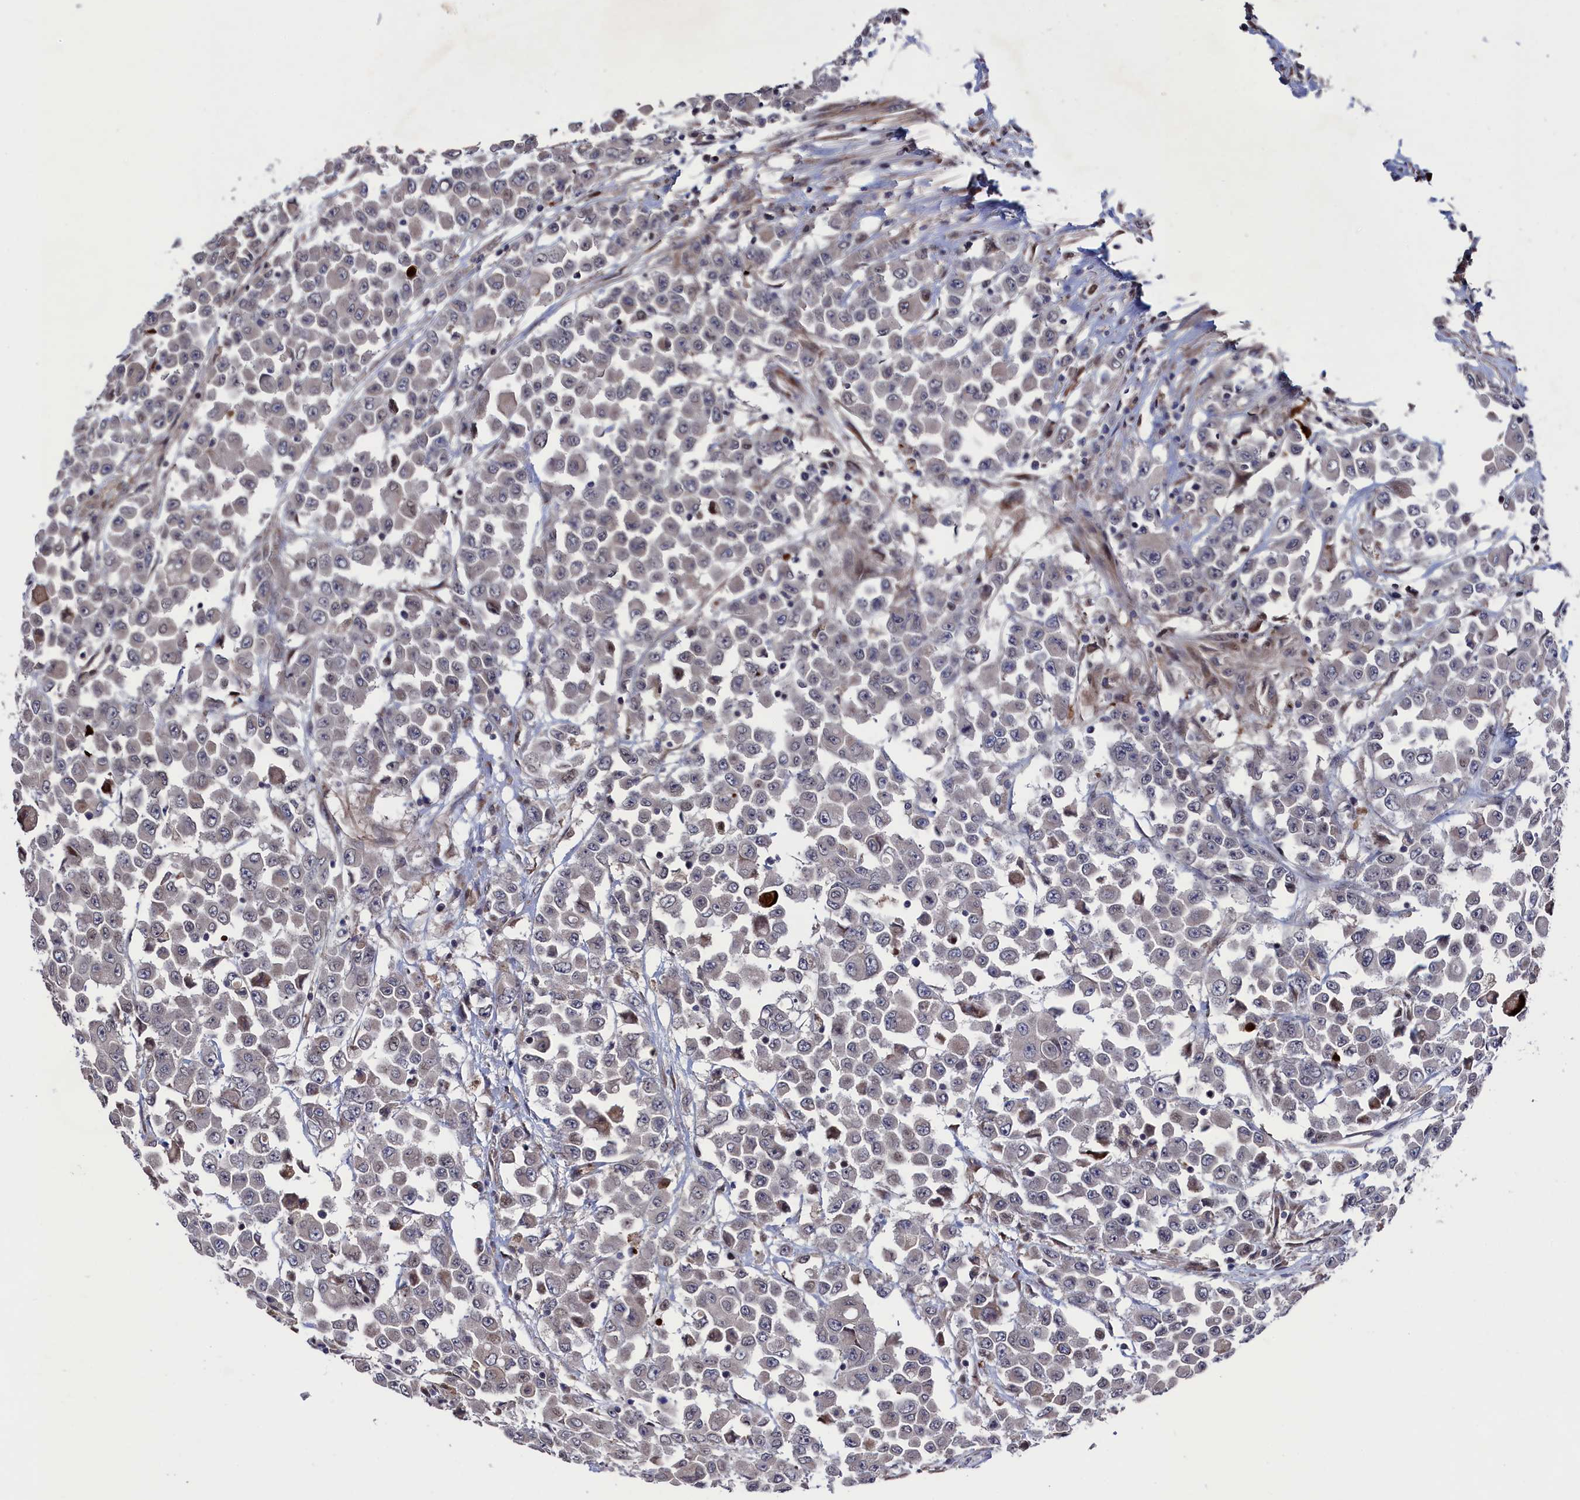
{"staining": {"intensity": "negative", "quantity": "none", "location": "none"}, "tissue": "colorectal cancer", "cell_type": "Tumor cells", "image_type": "cancer", "snomed": [{"axis": "morphology", "description": "Adenocarcinoma, NOS"}, {"axis": "topography", "description": "Colon"}], "caption": "This is an IHC micrograph of colorectal cancer (adenocarcinoma). There is no staining in tumor cells.", "gene": "ZNF891", "patient": {"sex": "male", "age": 51}}